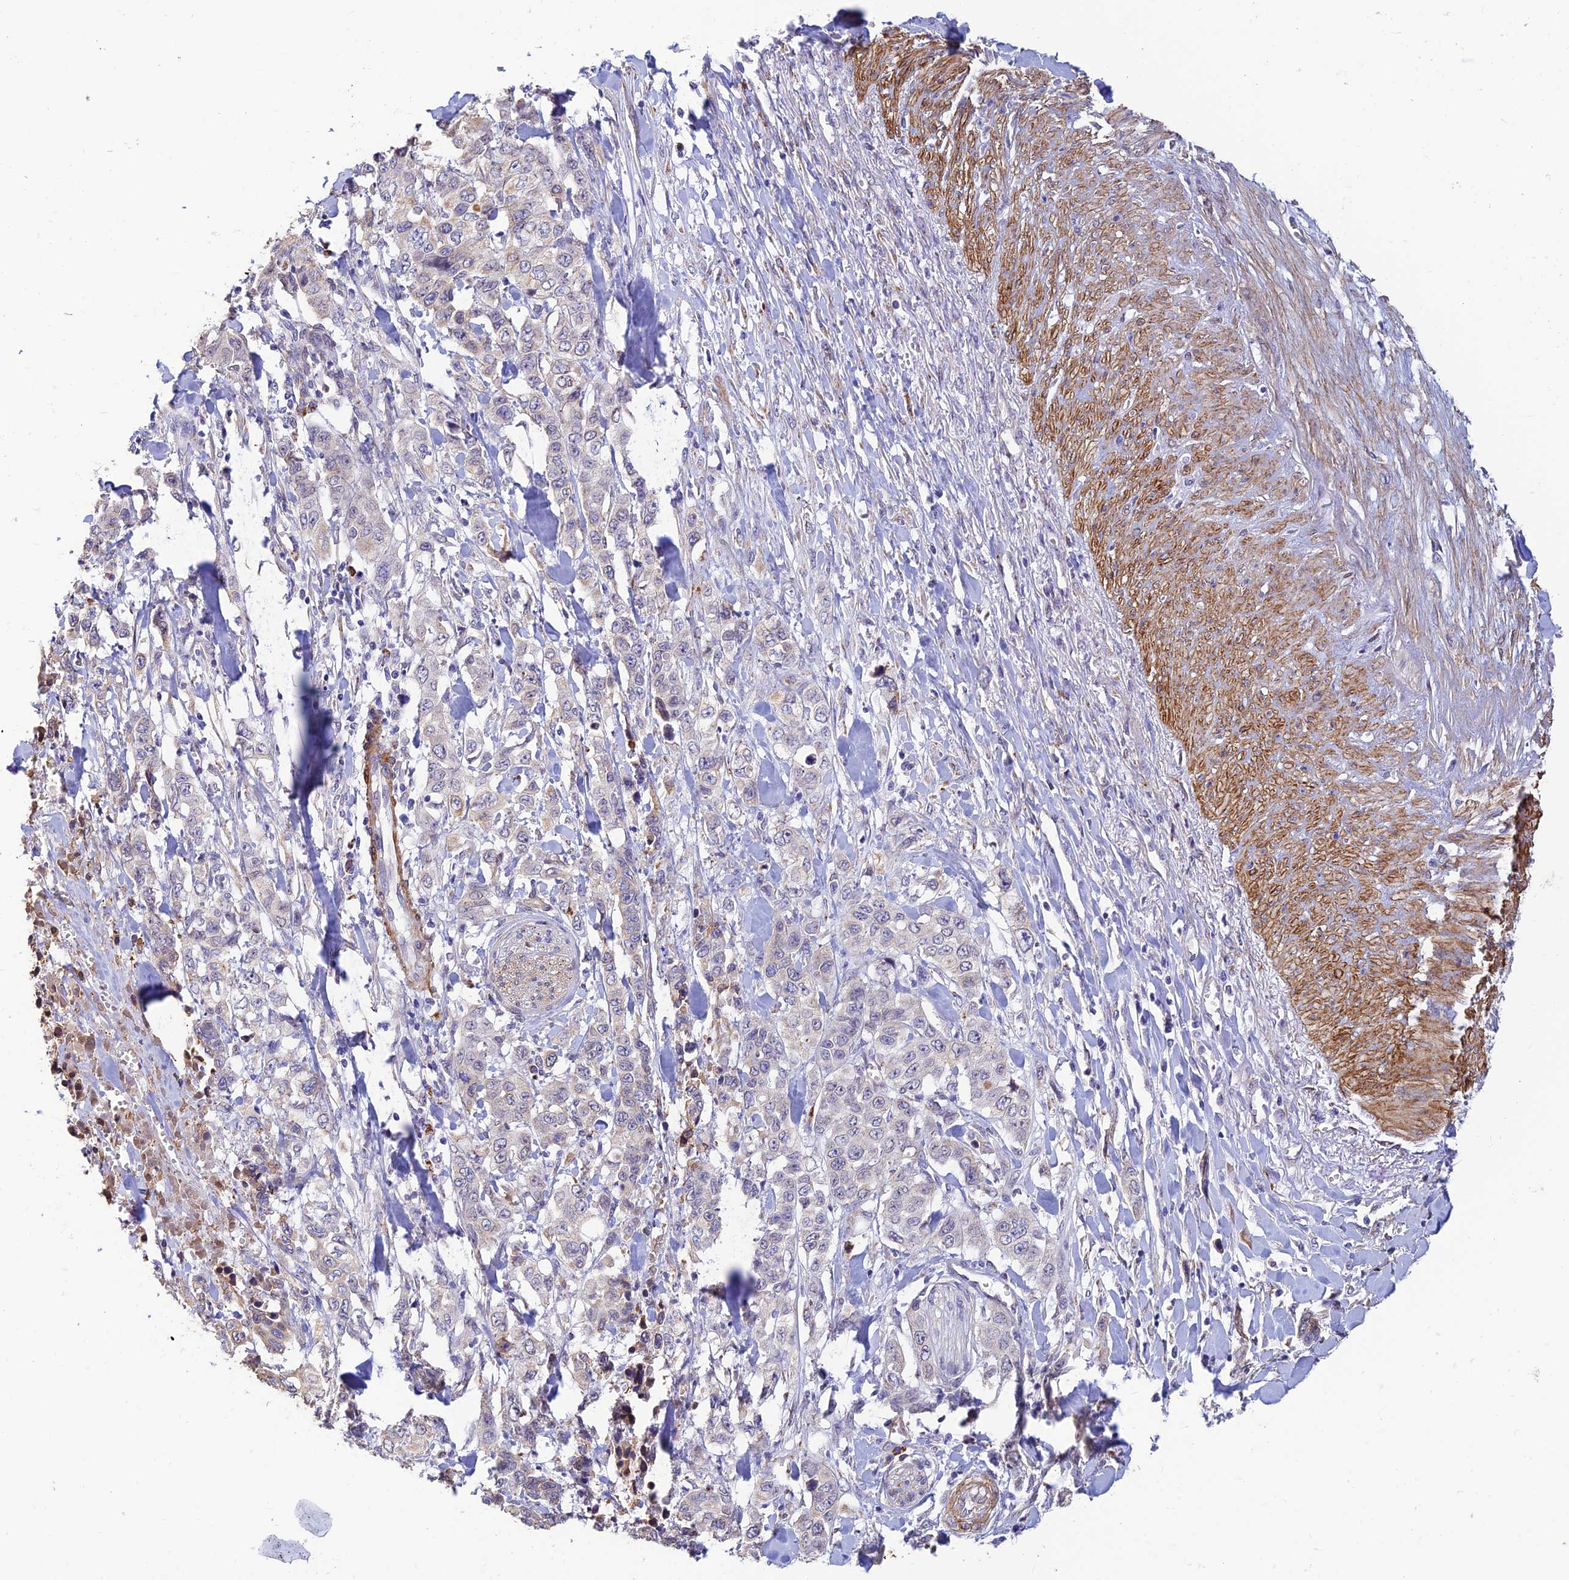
{"staining": {"intensity": "negative", "quantity": "none", "location": "none"}, "tissue": "stomach cancer", "cell_type": "Tumor cells", "image_type": "cancer", "snomed": [{"axis": "morphology", "description": "Adenocarcinoma, NOS"}, {"axis": "topography", "description": "Stomach, upper"}], "caption": "A high-resolution histopathology image shows immunohistochemistry staining of adenocarcinoma (stomach), which demonstrates no significant staining in tumor cells.", "gene": "ALDH1L2", "patient": {"sex": "male", "age": 62}}